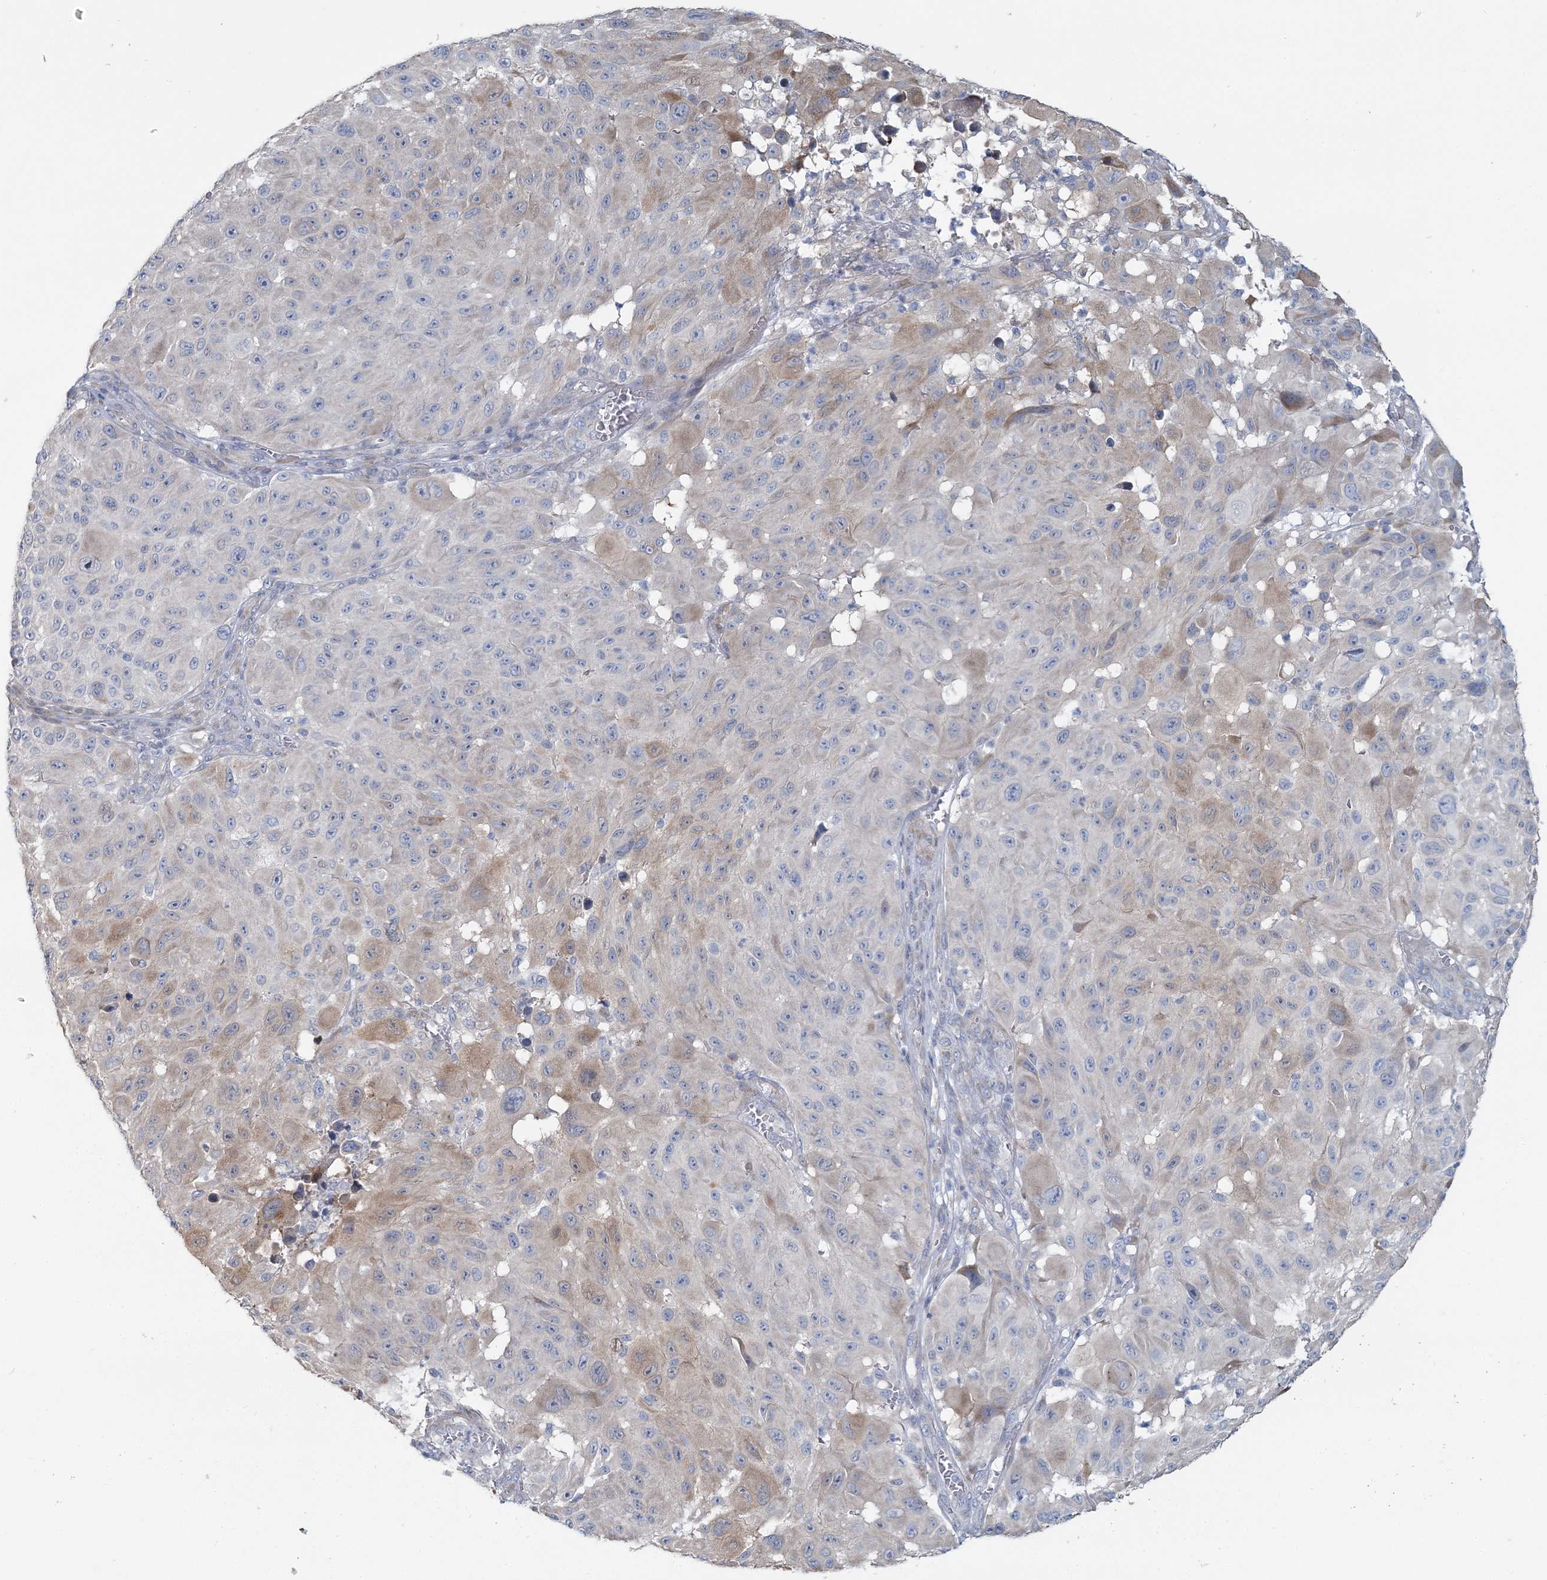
{"staining": {"intensity": "weak", "quantity": "<25%", "location": "cytoplasmic/membranous"}, "tissue": "melanoma", "cell_type": "Tumor cells", "image_type": "cancer", "snomed": [{"axis": "morphology", "description": "Malignant melanoma, NOS"}, {"axis": "topography", "description": "Skin"}], "caption": "This histopathology image is of melanoma stained with immunohistochemistry to label a protein in brown with the nuclei are counter-stained blue. There is no positivity in tumor cells.", "gene": "CMBL", "patient": {"sex": "male", "age": 83}}